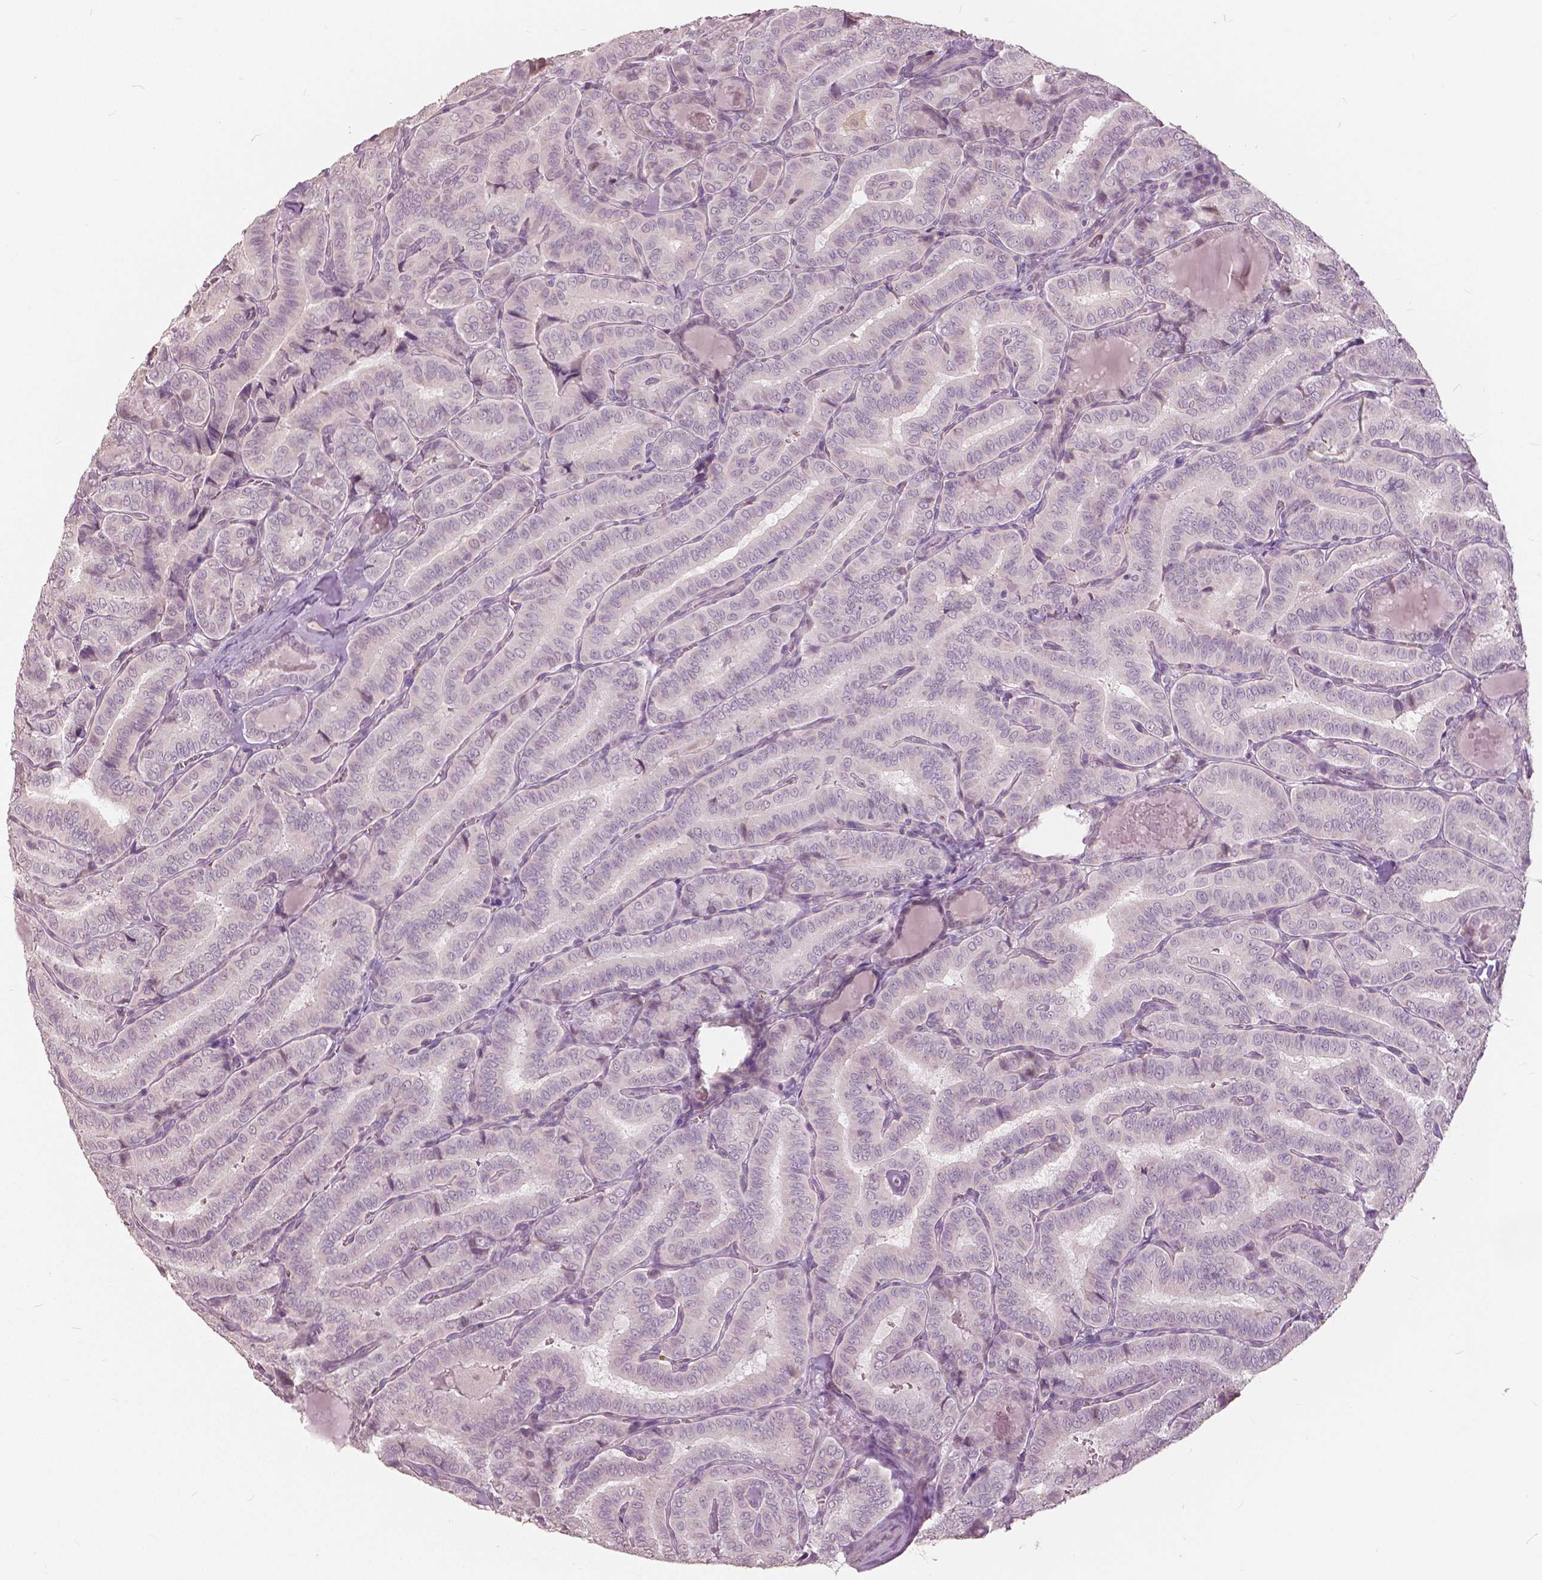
{"staining": {"intensity": "negative", "quantity": "none", "location": "none"}, "tissue": "thyroid cancer", "cell_type": "Tumor cells", "image_type": "cancer", "snomed": [{"axis": "morphology", "description": "Papillary adenocarcinoma, NOS"}, {"axis": "morphology", "description": "Papillary adenoma metastatic"}, {"axis": "topography", "description": "Thyroid gland"}], "caption": "A micrograph of human thyroid papillary adenoma metastatic is negative for staining in tumor cells.", "gene": "NANOG", "patient": {"sex": "female", "age": 50}}